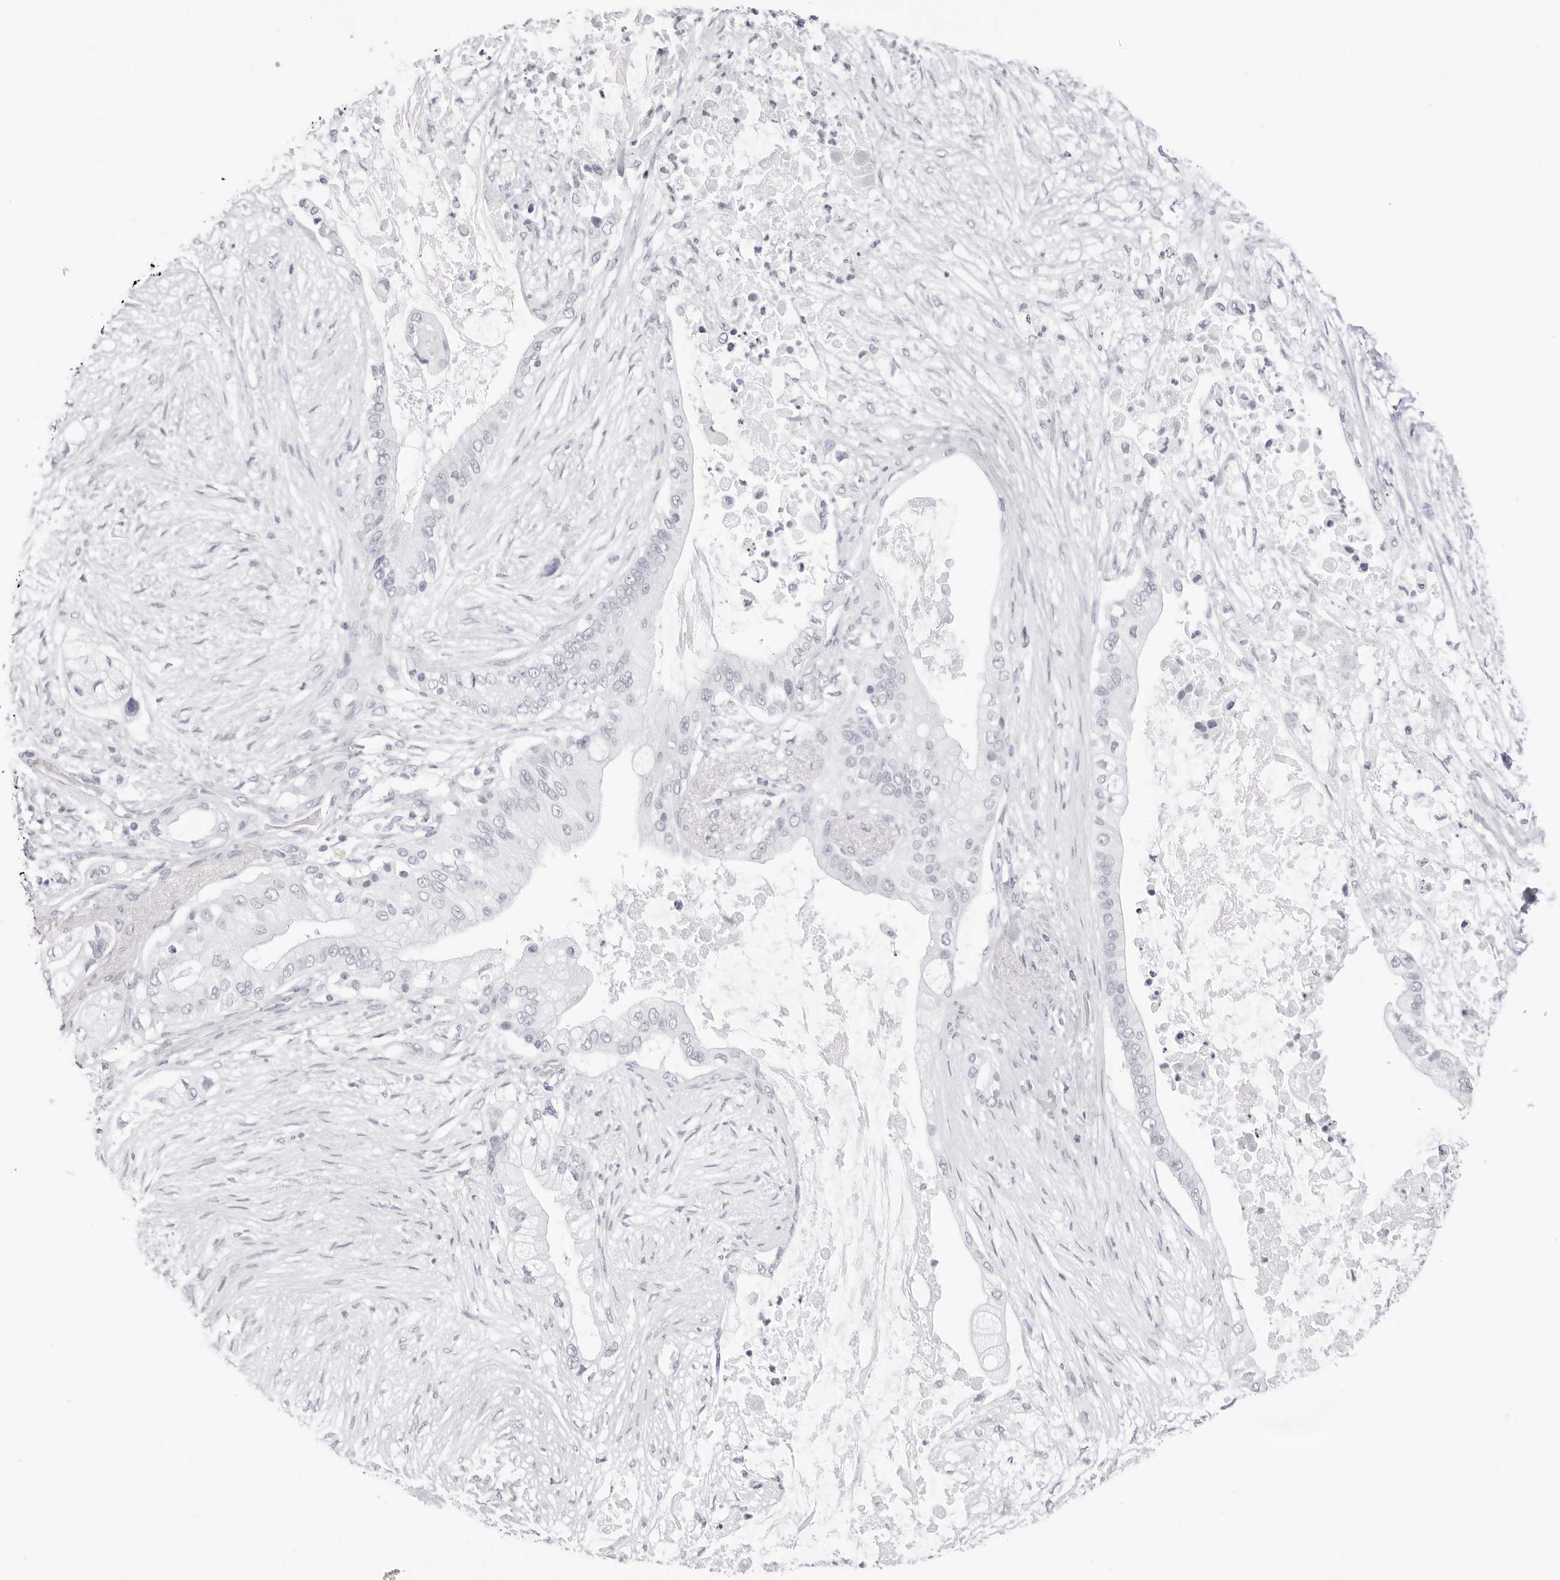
{"staining": {"intensity": "negative", "quantity": "none", "location": "none"}, "tissue": "pancreatic cancer", "cell_type": "Tumor cells", "image_type": "cancer", "snomed": [{"axis": "morphology", "description": "Adenocarcinoma, NOS"}, {"axis": "topography", "description": "Pancreas"}], "caption": "High magnification brightfield microscopy of adenocarcinoma (pancreatic) stained with DAB (3,3'-diaminobenzidine) (brown) and counterstained with hematoxylin (blue): tumor cells show no significant positivity.", "gene": "CST5", "patient": {"sex": "male", "age": 53}}